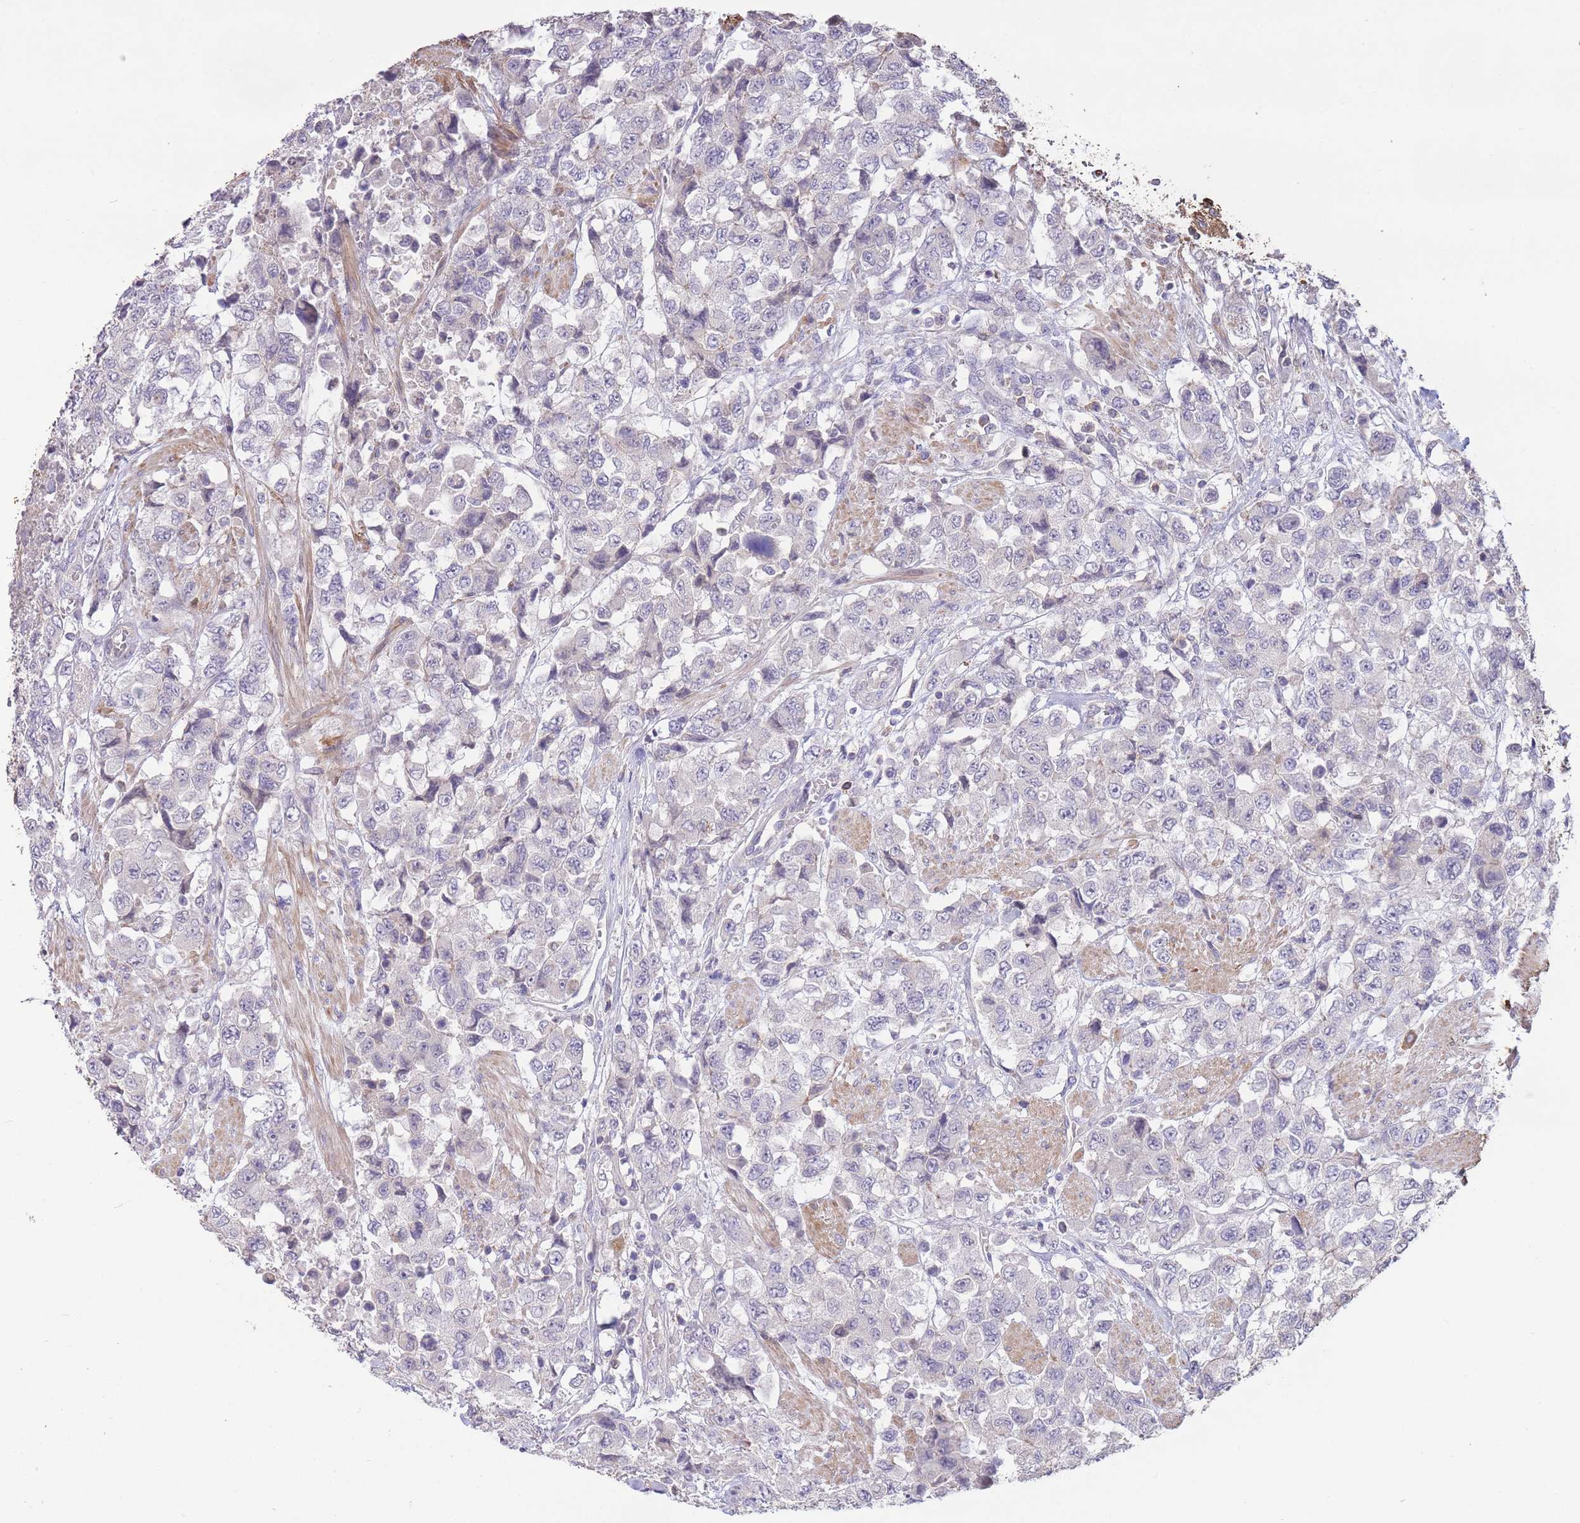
{"staining": {"intensity": "negative", "quantity": "none", "location": "none"}, "tissue": "urothelial cancer", "cell_type": "Tumor cells", "image_type": "cancer", "snomed": [{"axis": "morphology", "description": "Urothelial carcinoma, High grade"}, {"axis": "topography", "description": "Urinary bladder"}], "caption": "Protein analysis of urothelial cancer demonstrates no significant positivity in tumor cells. The staining is performed using DAB (3,3'-diaminobenzidine) brown chromogen with nuclei counter-stained in using hematoxylin.", "gene": "ZNF304", "patient": {"sex": "female", "age": 78}}